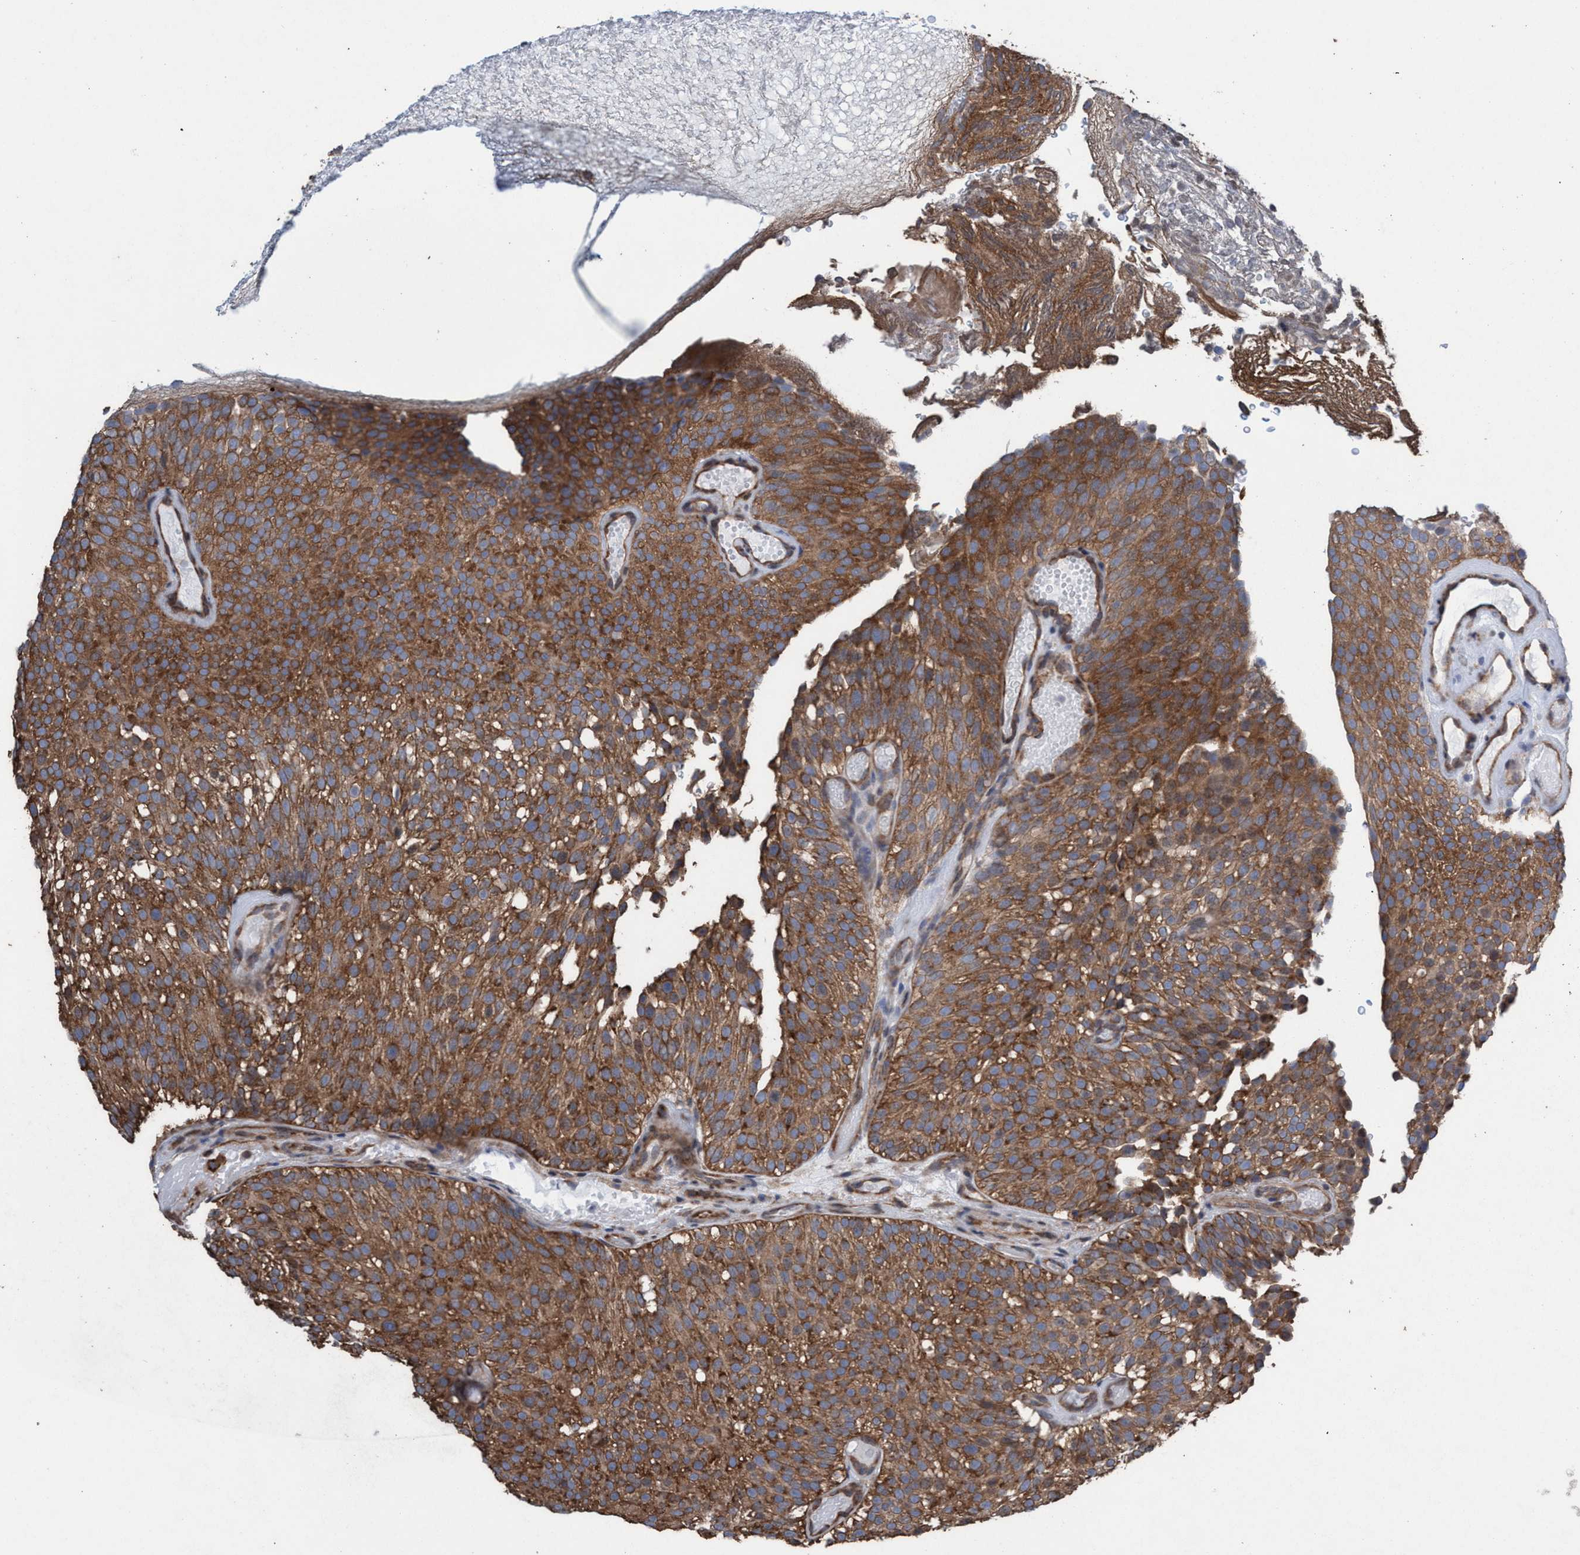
{"staining": {"intensity": "moderate", "quantity": ">75%", "location": "cytoplasmic/membranous"}, "tissue": "urothelial cancer", "cell_type": "Tumor cells", "image_type": "cancer", "snomed": [{"axis": "morphology", "description": "Urothelial carcinoma, Low grade"}, {"axis": "topography", "description": "Urinary bladder"}], "caption": "DAB immunohistochemical staining of human urothelial cancer displays moderate cytoplasmic/membranous protein expression in approximately >75% of tumor cells.", "gene": "METAP2", "patient": {"sex": "male", "age": 78}}